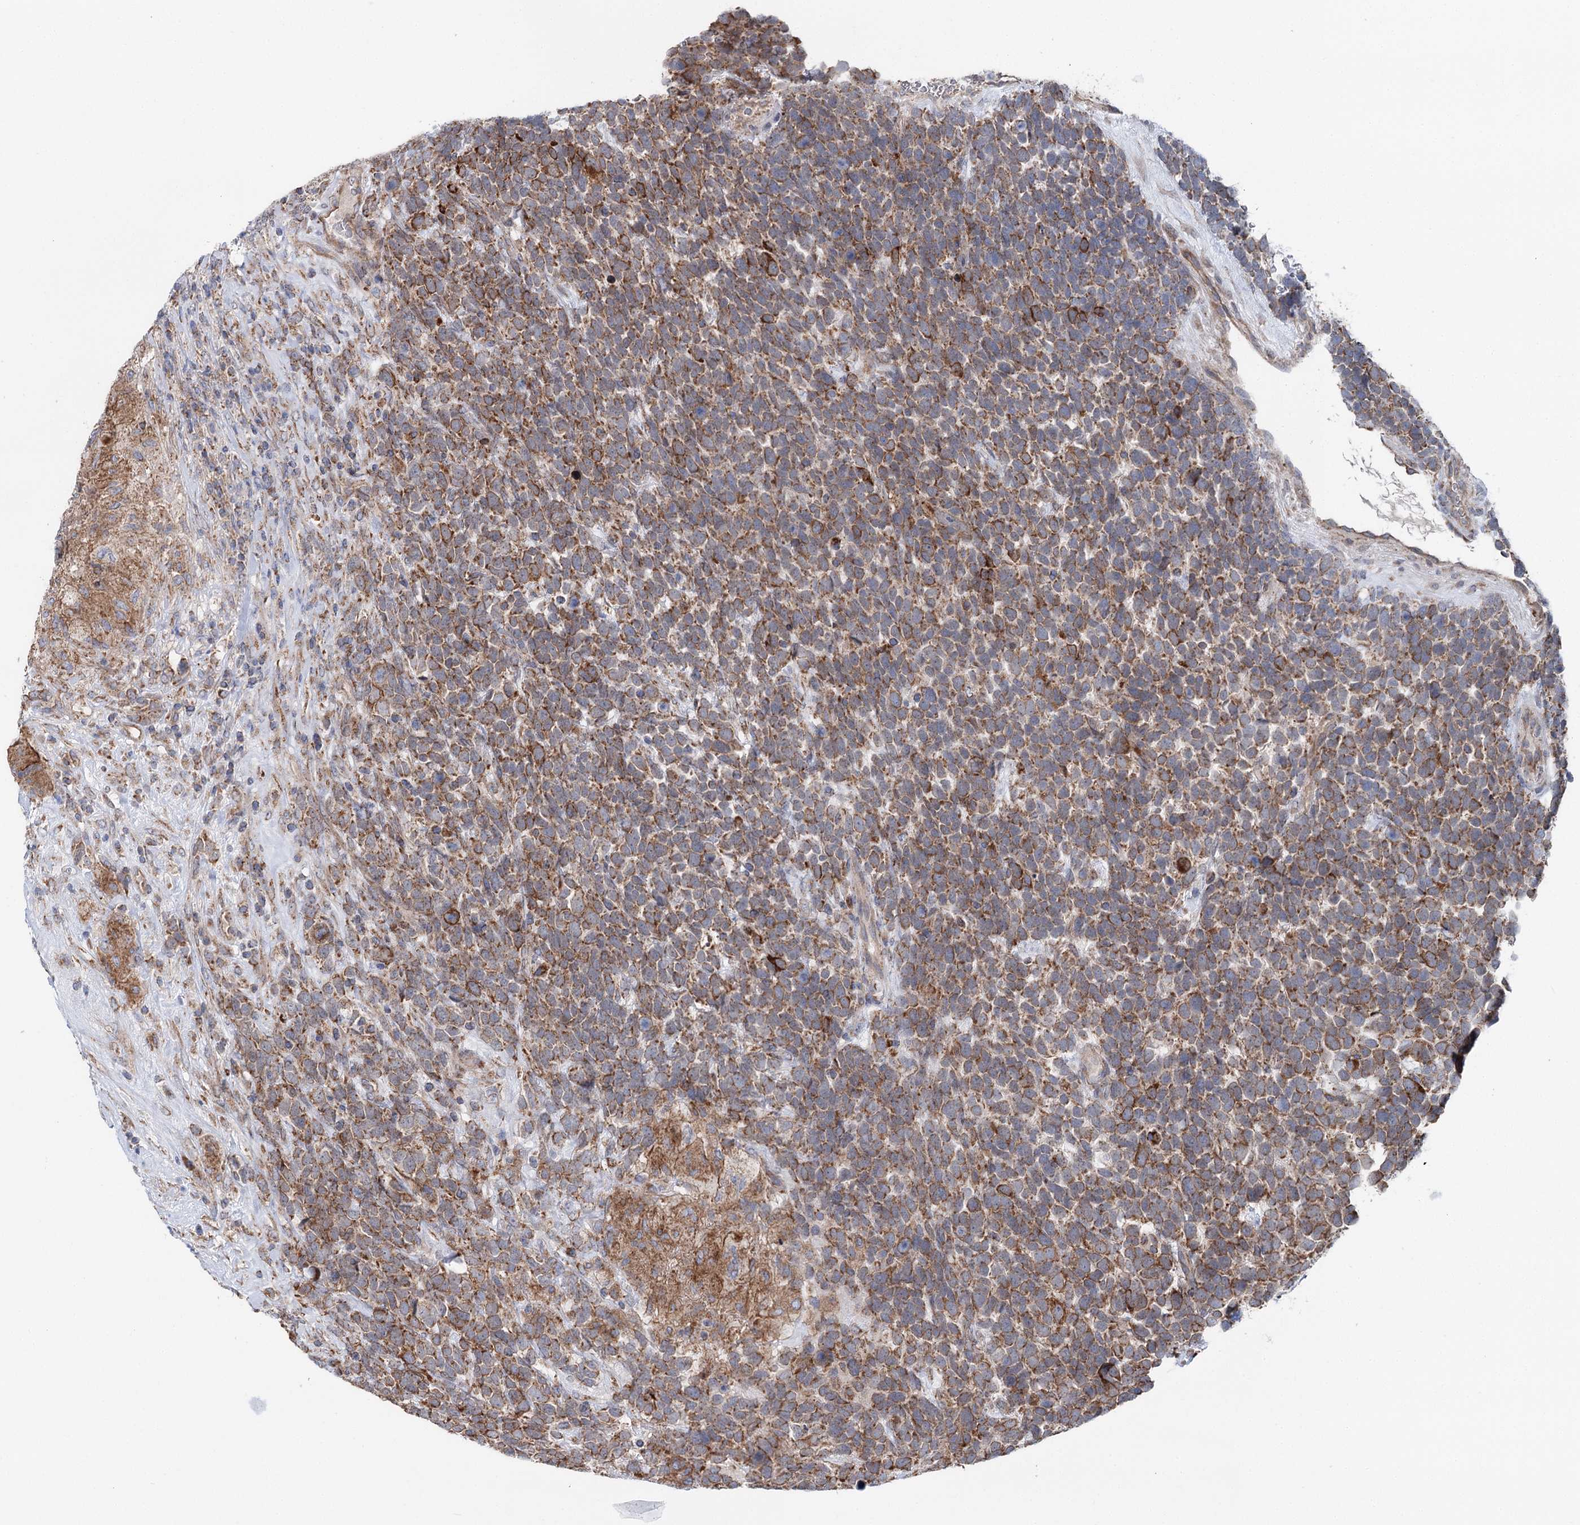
{"staining": {"intensity": "moderate", "quantity": ">75%", "location": "cytoplasmic/membranous"}, "tissue": "urothelial cancer", "cell_type": "Tumor cells", "image_type": "cancer", "snomed": [{"axis": "morphology", "description": "Urothelial carcinoma, High grade"}, {"axis": "topography", "description": "Urinary bladder"}], "caption": "Immunohistochemistry (DAB (3,3'-diaminobenzidine)) staining of human urothelial carcinoma (high-grade) displays moderate cytoplasmic/membranous protein positivity in approximately >75% of tumor cells. Nuclei are stained in blue.", "gene": "MSANTD2", "patient": {"sex": "female", "age": 82}}